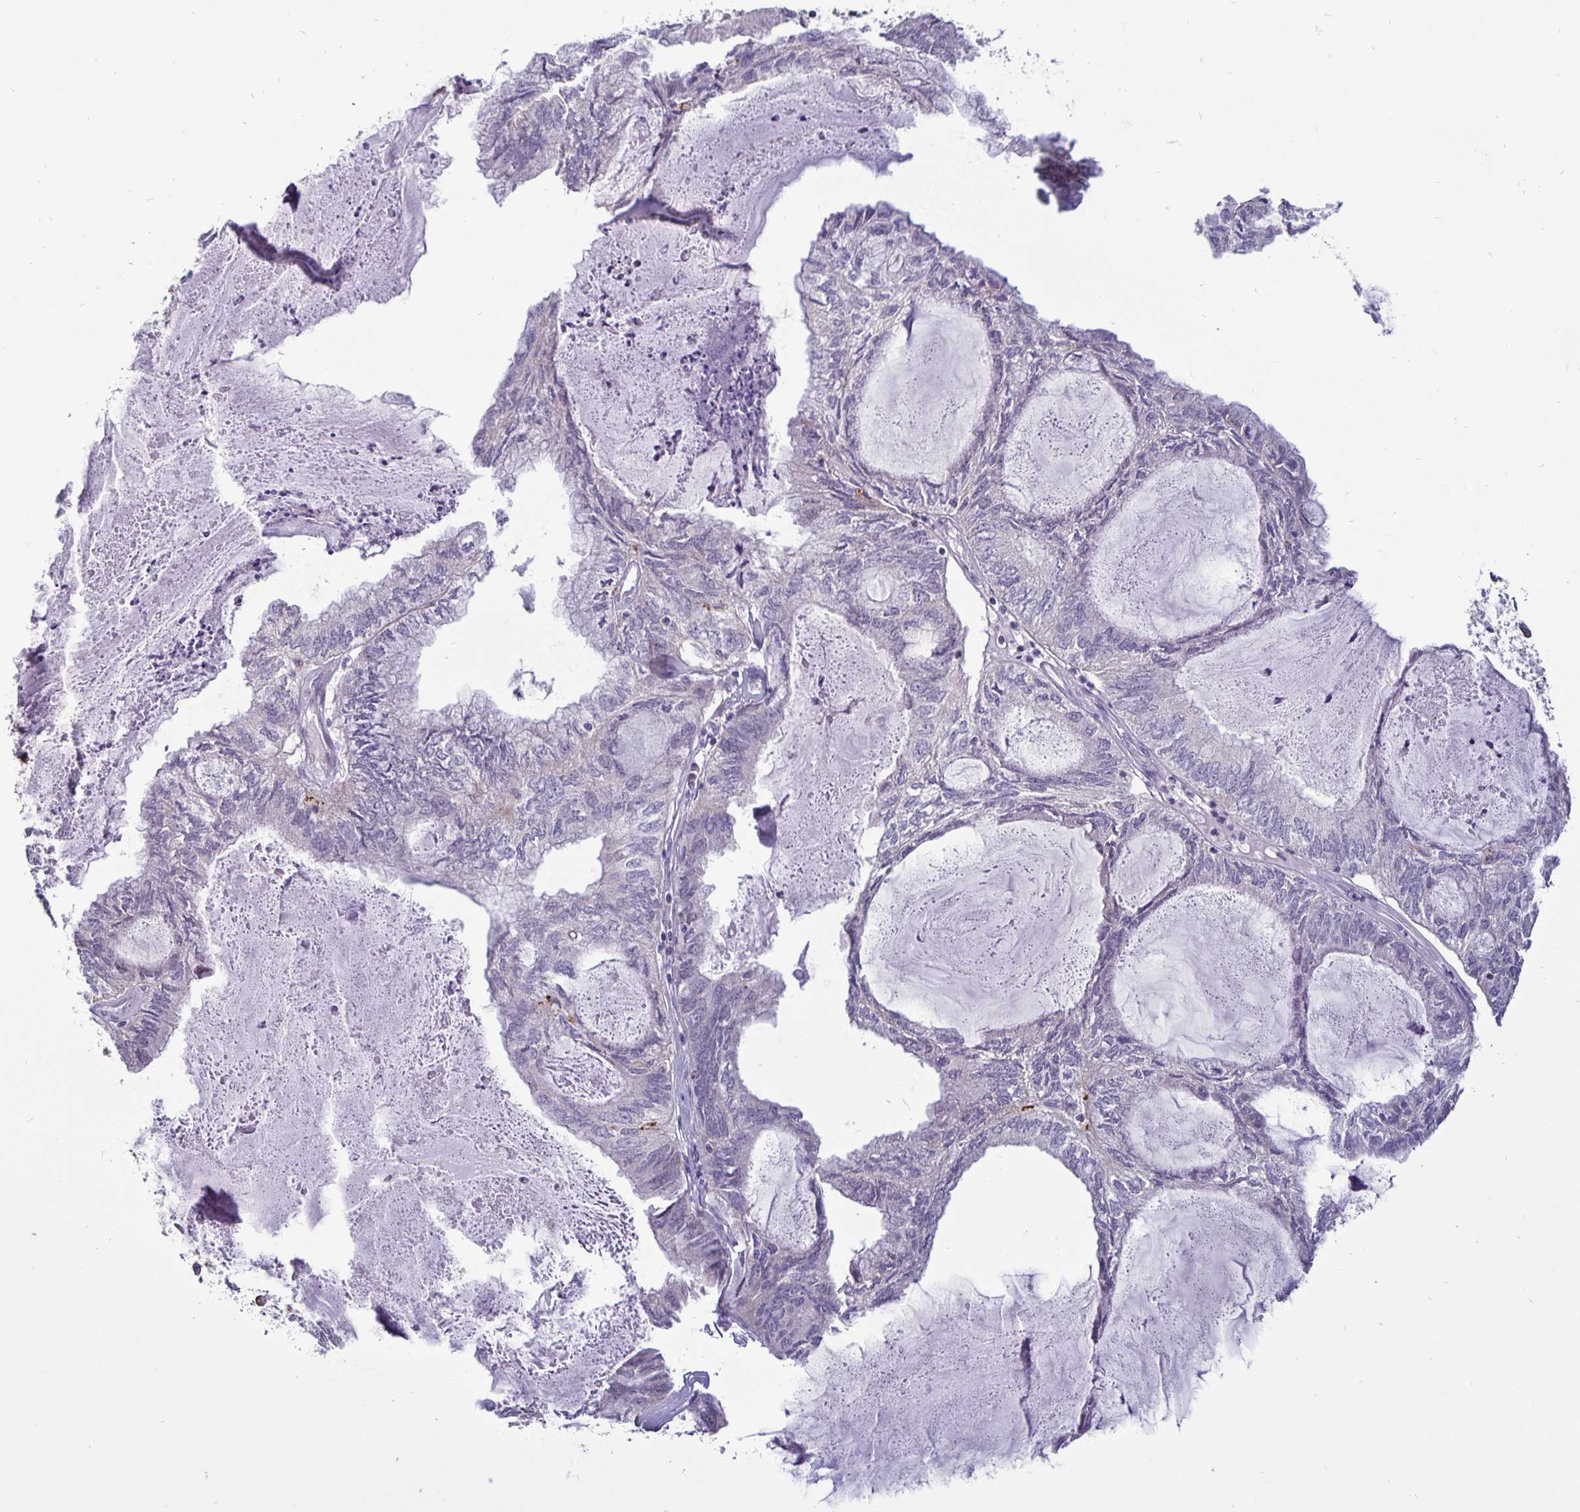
{"staining": {"intensity": "negative", "quantity": "none", "location": "none"}, "tissue": "endometrial cancer", "cell_type": "Tumor cells", "image_type": "cancer", "snomed": [{"axis": "morphology", "description": "Adenocarcinoma, NOS"}, {"axis": "topography", "description": "Endometrium"}], "caption": "DAB (3,3'-diaminobenzidine) immunohistochemical staining of endometrial cancer (adenocarcinoma) exhibits no significant staining in tumor cells. (DAB (3,3'-diaminobenzidine) immunohistochemistry (IHC), high magnification).", "gene": "ERBB2", "patient": {"sex": "female", "age": 80}}